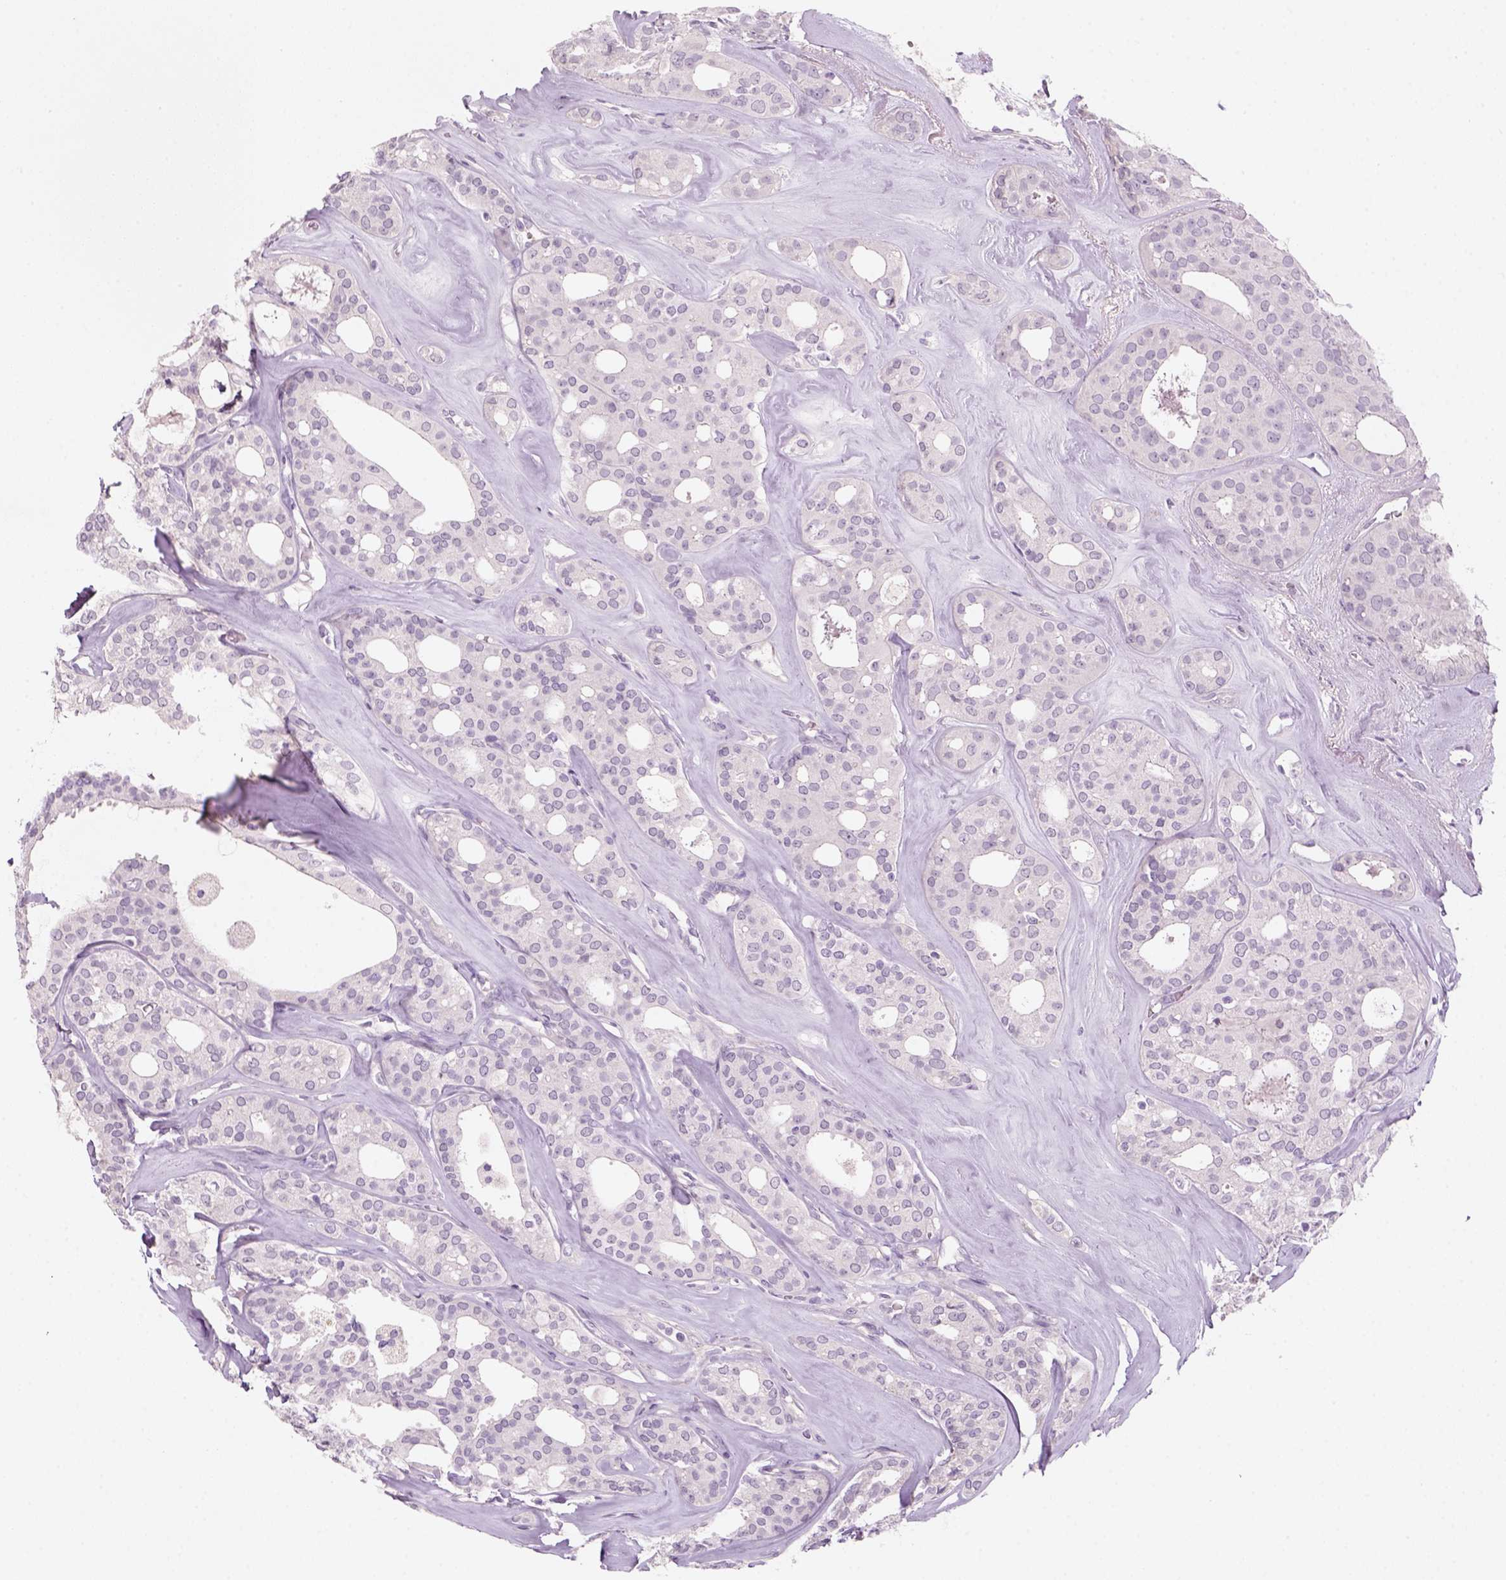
{"staining": {"intensity": "negative", "quantity": "none", "location": "none"}, "tissue": "thyroid cancer", "cell_type": "Tumor cells", "image_type": "cancer", "snomed": [{"axis": "morphology", "description": "Follicular adenoma carcinoma, NOS"}, {"axis": "topography", "description": "Thyroid gland"}], "caption": "IHC photomicrograph of human thyroid cancer (follicular adenoma carcinoma) stained for a protein (brown), which demonstrates no positivity in tumor cells. The staining is performed using DAB brown chromogen with nuclei counter-stained in using hematoxylin.", "gene": "KRT25", "patient": {"sex": "male", "age": 75}}